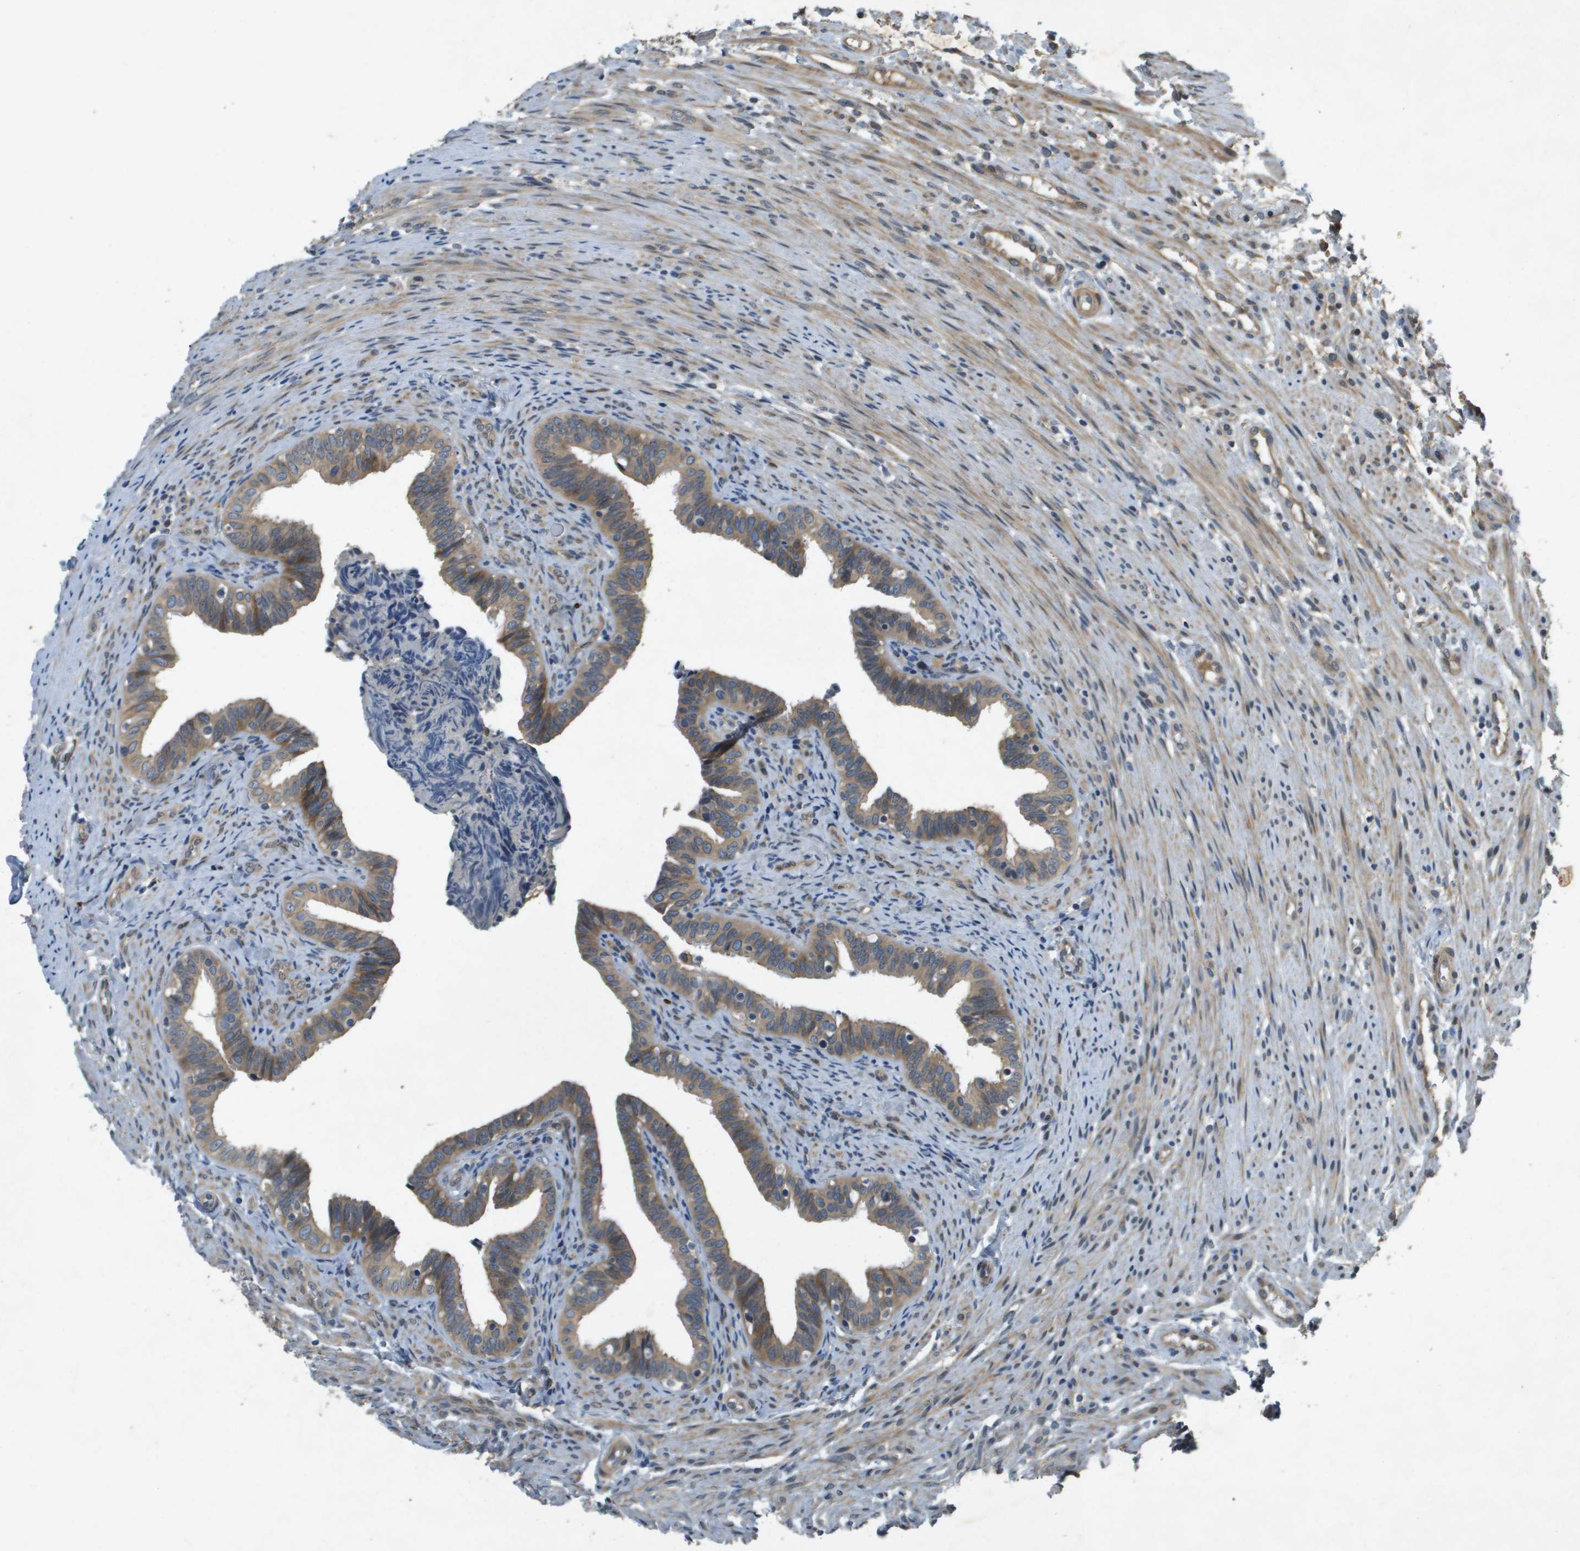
{"staining": {"intensity": "moderate", "quantity": "25%-75%", "location": "cytoplasmic/membranous"}, "tissue": "fallopian tube", "cell_type": "Glandular cells", "image_type": "normal", "snomed": [{"axis": "morphology", "description": "Normal tissue, NOS"}, {"axis": "topography", "description": "Fallopian tube"}, {"axis": "topography", "description": "Placenta"}], "caption": "IHC histopathology image of normal fallopian tube: human fallopian tube stained using immunohistochemistry demonstrates medium levels of moderate protein expression localized specifically in the cytoplasmic/membranous of glandular cells, appearing as a cytoplasmic/membranous brown color.", "gene": "PGAP3", "patient": {"sex": "female", "age": 34}}